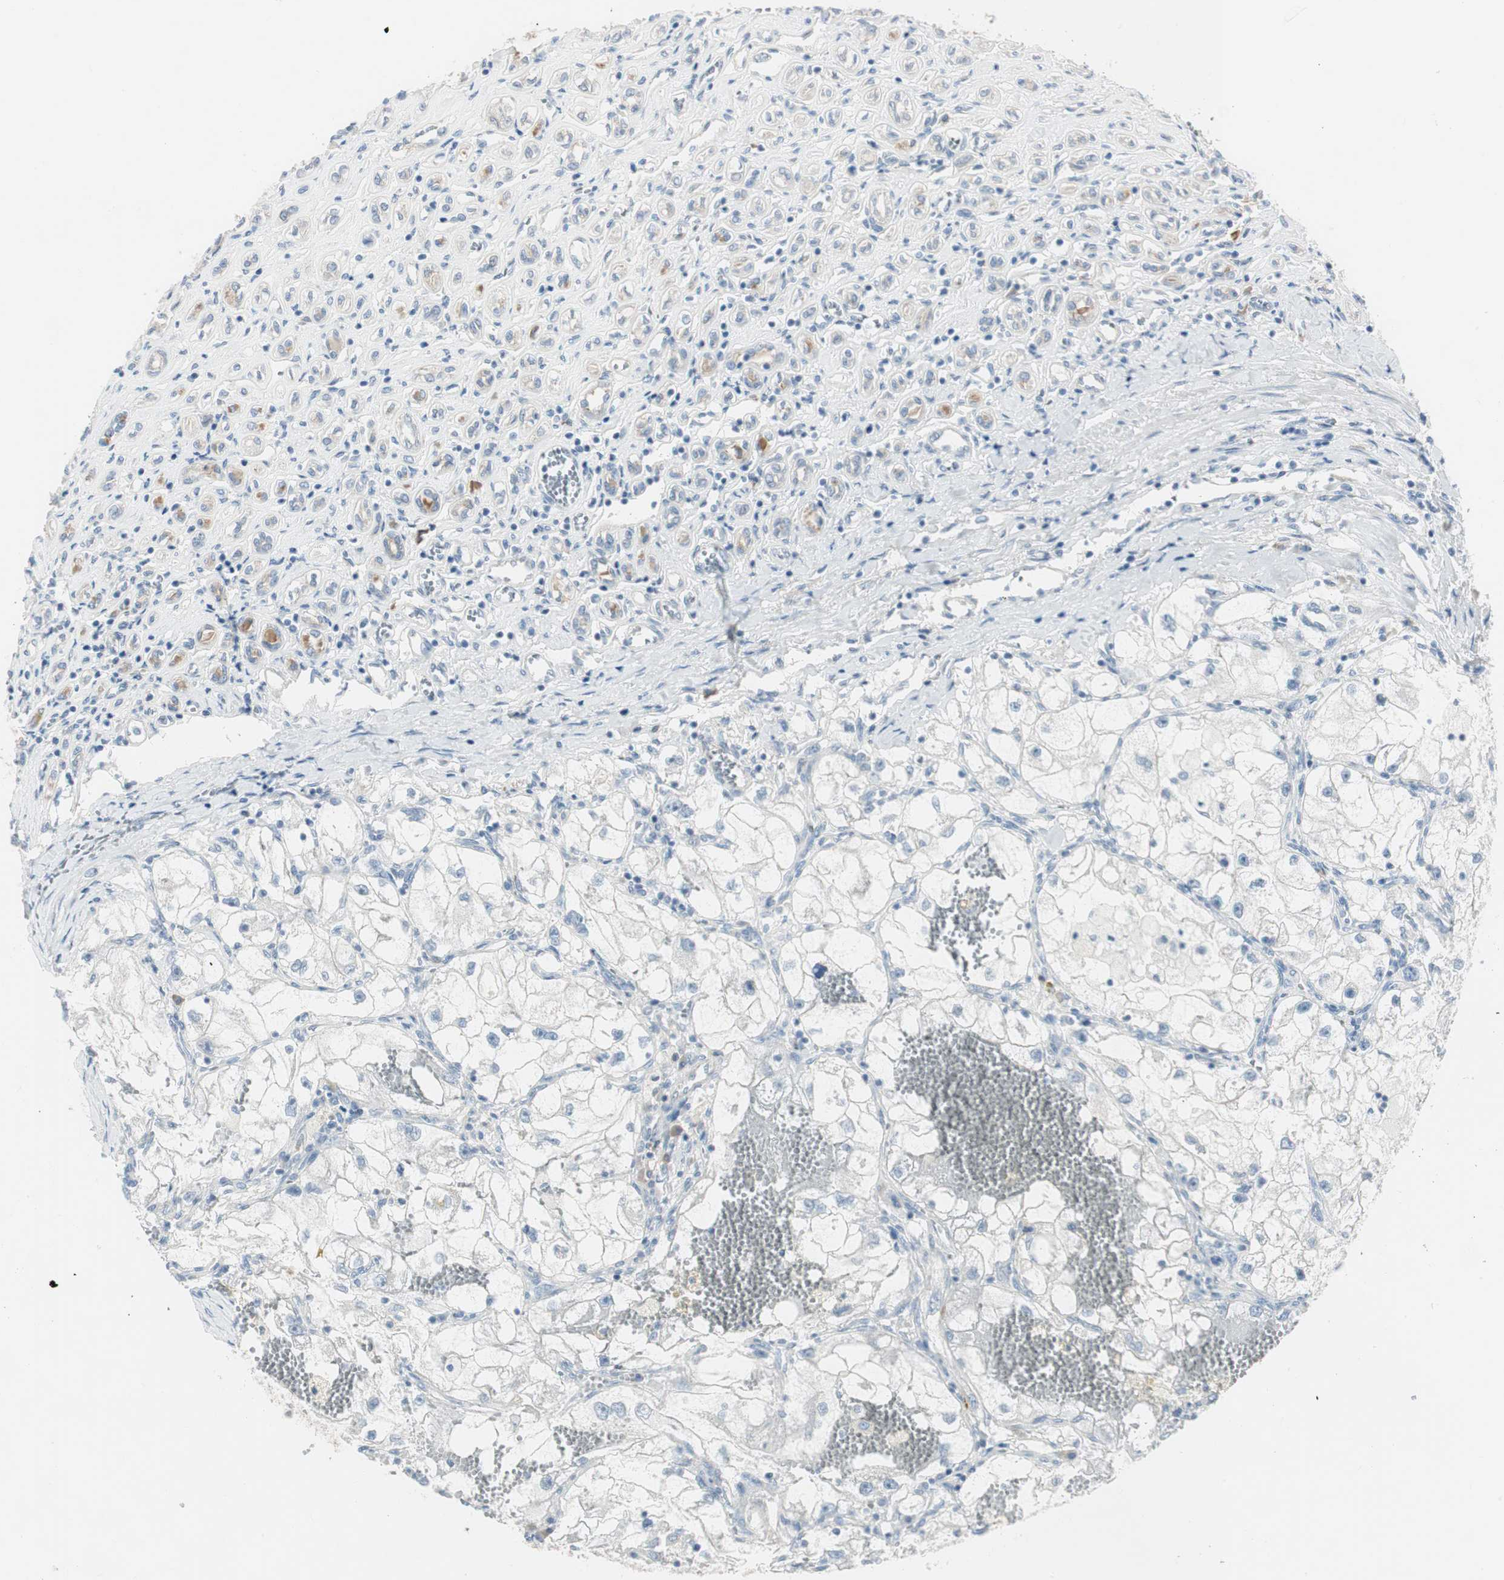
{"staining": {"intensity": "negative", "quantity": "none", "location": "none"}, "tissue": "renal cancer", "cell_type": "Tumor cells", "image_type": "cancer", "snomed": [{"axis": "morphology", "description": "Adenocarcinoma, NOS"}, {"axis": "topography", "description": "Kidney"}], "caption": "A high-resolution histopathology image shows immunohistochemistry (IHC) staining of renal cancer, which displays no significant expression in tumor cells.", "gene": "SPINK4", "patient": {"sex": "female", "age": 70}}